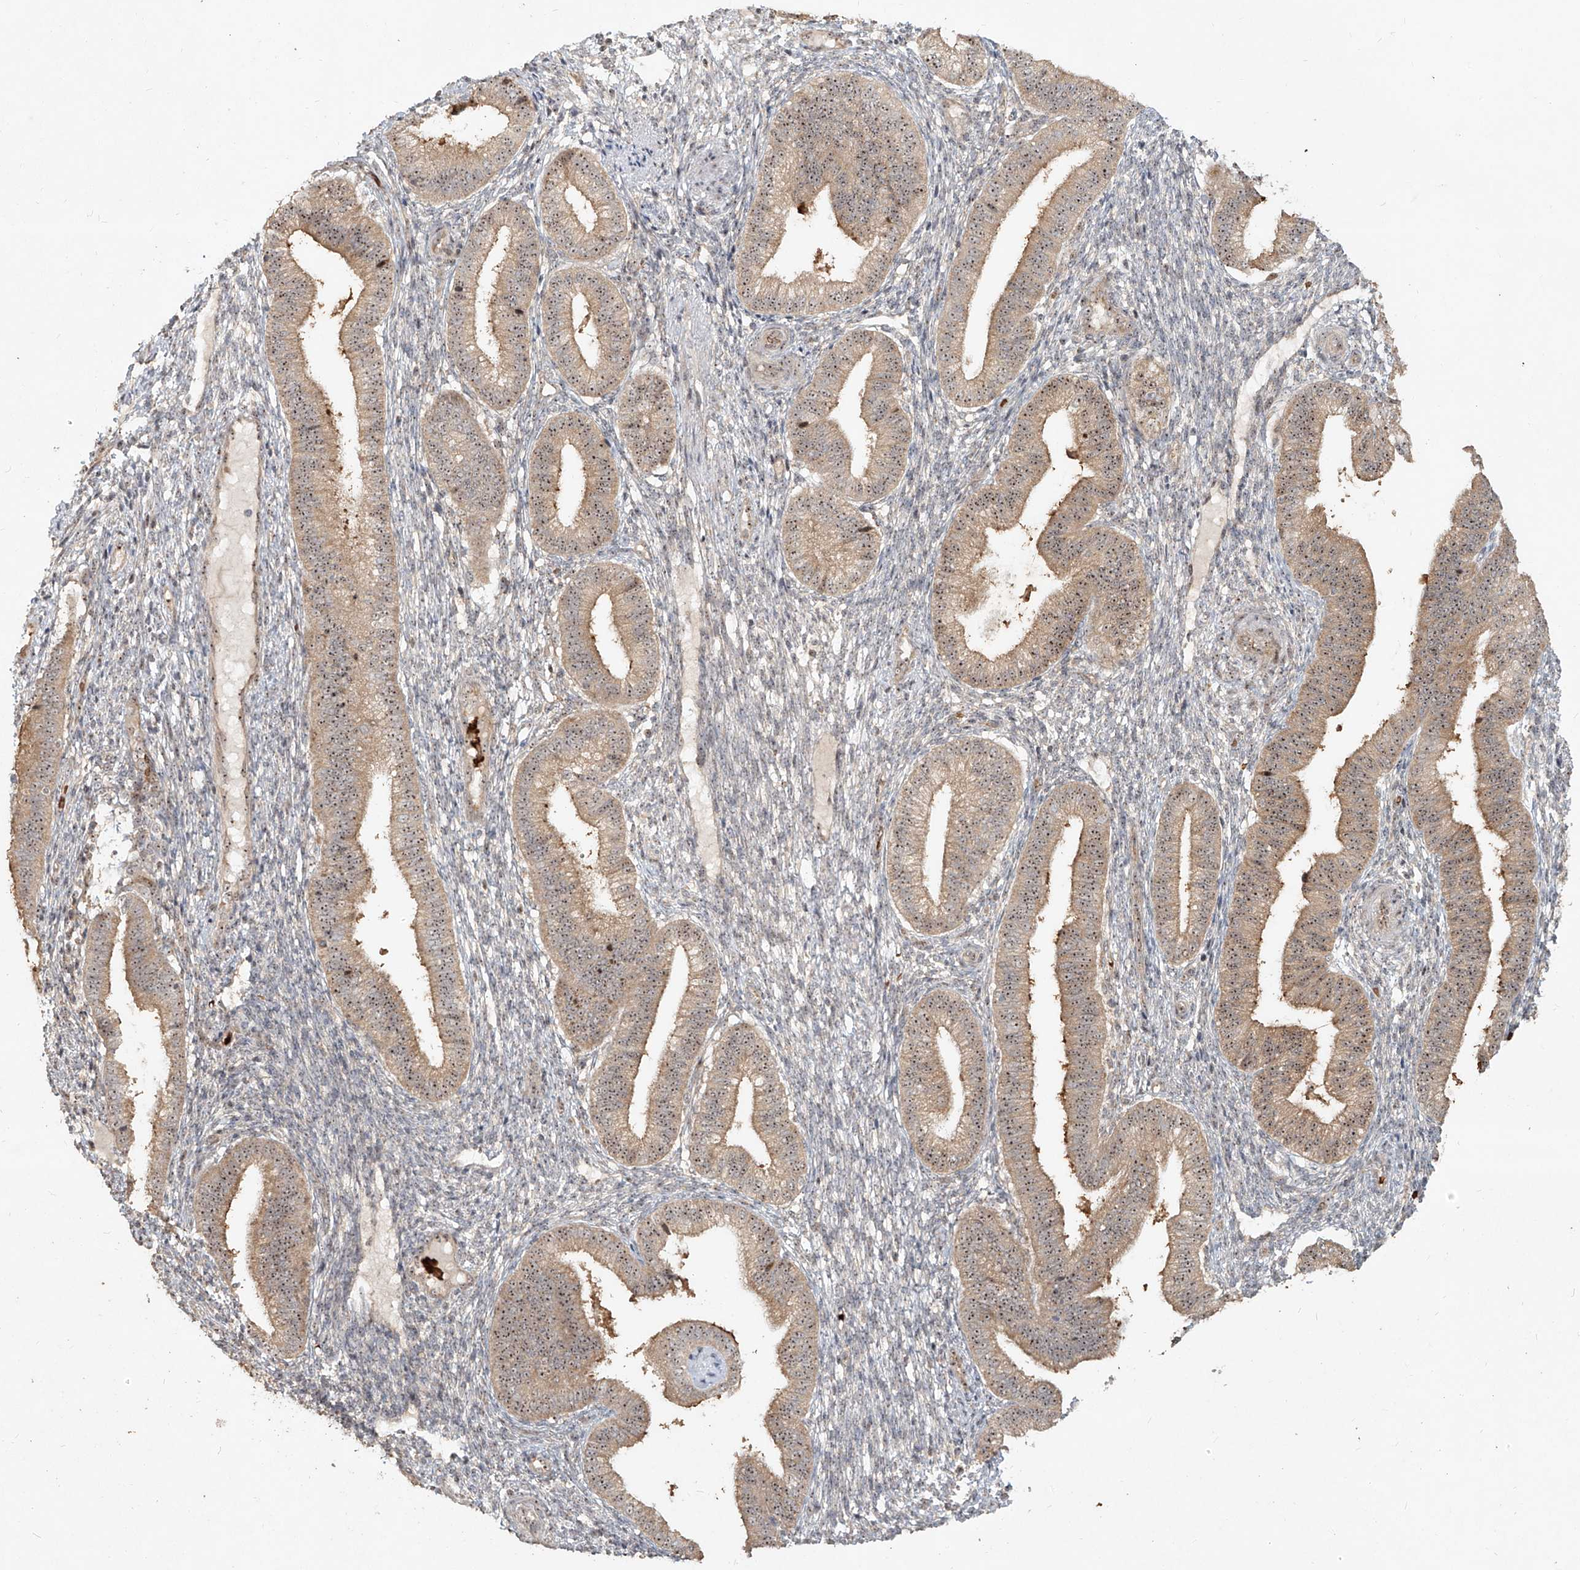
{"staining": {"intensity": "moderate", "quantity": "25%-75%", "location": "cytoplasmic/membranous,nuclear"}, "tissue": "endometrium", "cell_type": "Cells in endometrial stroma", "image_type": "normal", "snomed": [{"axis": "morphology", "description": "Normal tissue, NOS"}, {"axis": "topography", "description": "Endometrium"}], "caption": "Immunohistochemistry of normal human endometrium shows medium levels of moderate cytoplasmic/membranous,nuclear staining in about 25%-75% of cells in endometrial stroma.", "gene": "BYSL", "patient": {"sex": "female", "age": 39}}